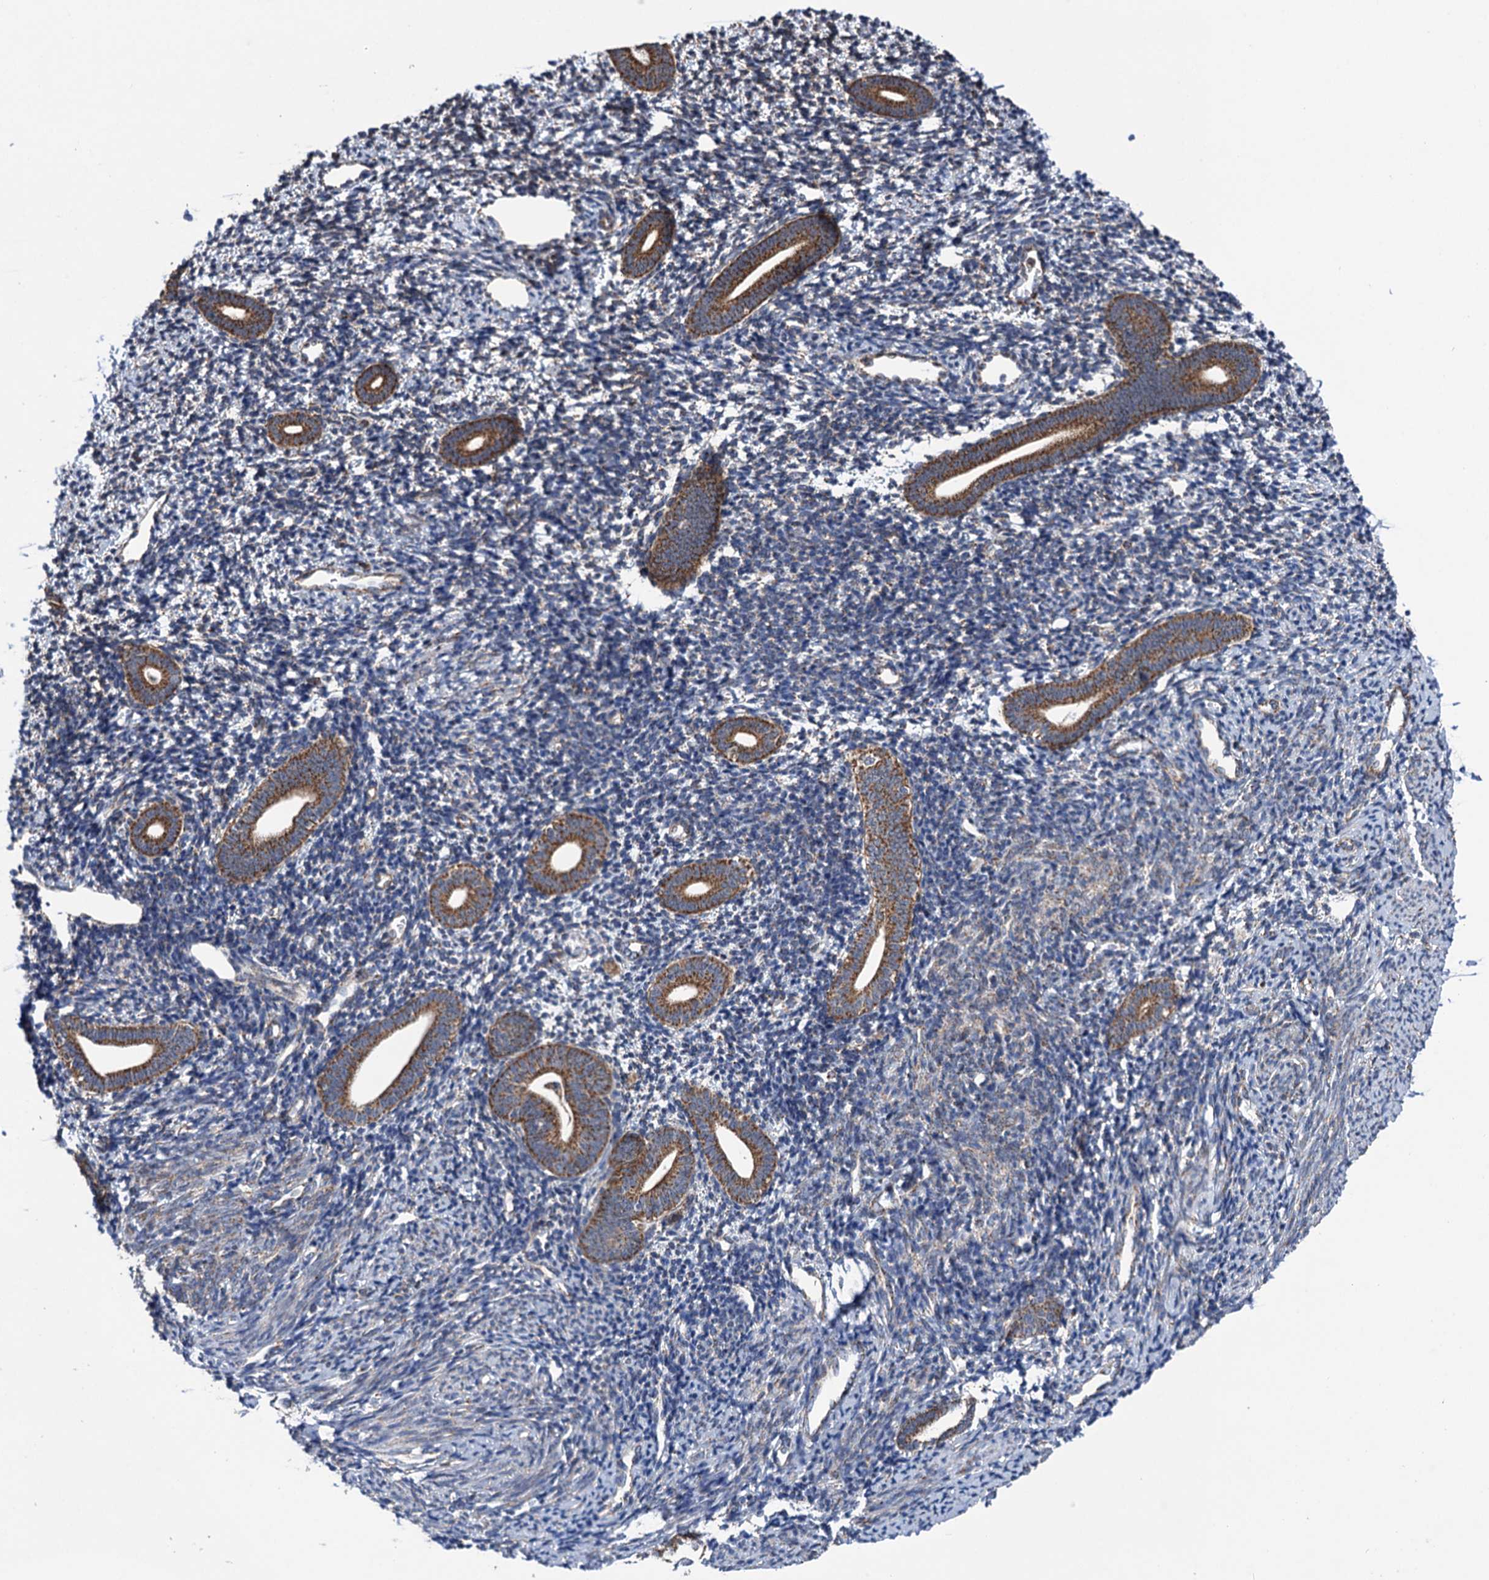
{"staining": {"intensity": "moderate", "quantity": "<25%", "location": "cytoplasmic/membranous"}, "tissue": "endometrium", "cell_type": "Cells in endometrial stroma", "image_type": "normal", "snomed": [{"axis": "morphology", "description": "Normal tissue, NOS"}, {"axis": "topography", "description": "Endometrium"}], "caption": "Cells in endometrial stroma demonstrate low levels of moderate cytoplasmic/membranous staining in about <25% of cells in unremarkable endometrium. The staining was performed using DAB to visualize the protein expression in brown, while the nuclei were stained in blue with hematoxylin (Magnification: 20x).", "gene": "SUCLA2", "patient": {"sex": "female", "age": 56}}